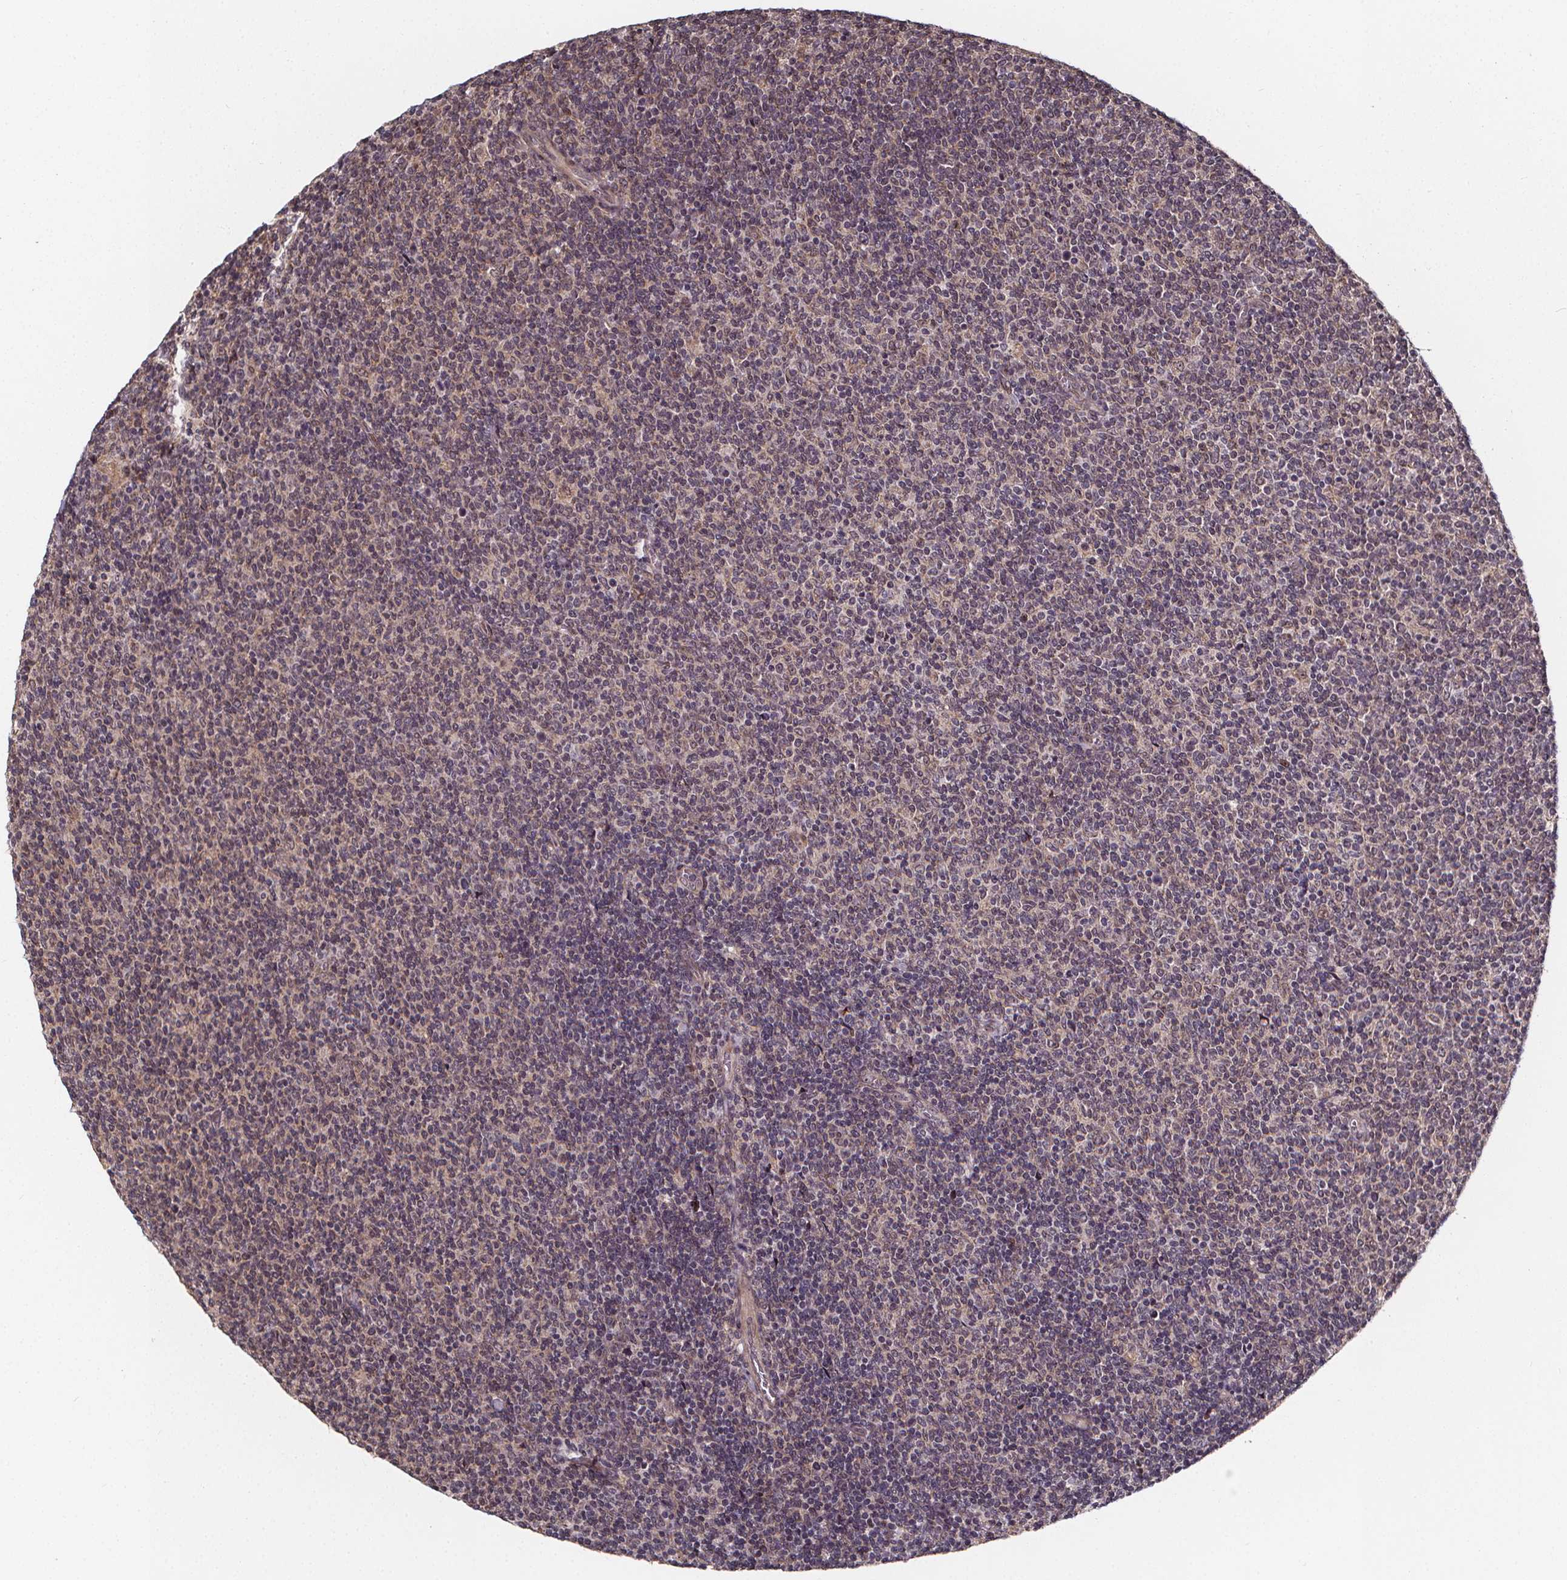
{"staining": {"intensity": "negative", "quantity": "none", "location": "none"}, "tissue": "lymphoma", "cell_type": "Tumor cells", "image_type": "cancer", "snomed": [{"axis": "morphology", "description": "Malignant lymphoma, non-Hodgkin's type, Low grade"}, {"axis": "topography", "description": "Lymph node"}], "caption": "Immunohistochemistry (IHC) image of human malignant lymphoma, non-Hodgkin's type (low-grade) stained for a protein (brown), which demonstrates no expression in tumor cells. The staining is performed using DAB (3,3'-diaminobenzidine) brown chromogen with nuclei counter-stained in using hematoxylin.", "gene": "DDIT3", "patient": {"sex": "male", "age": 52}}